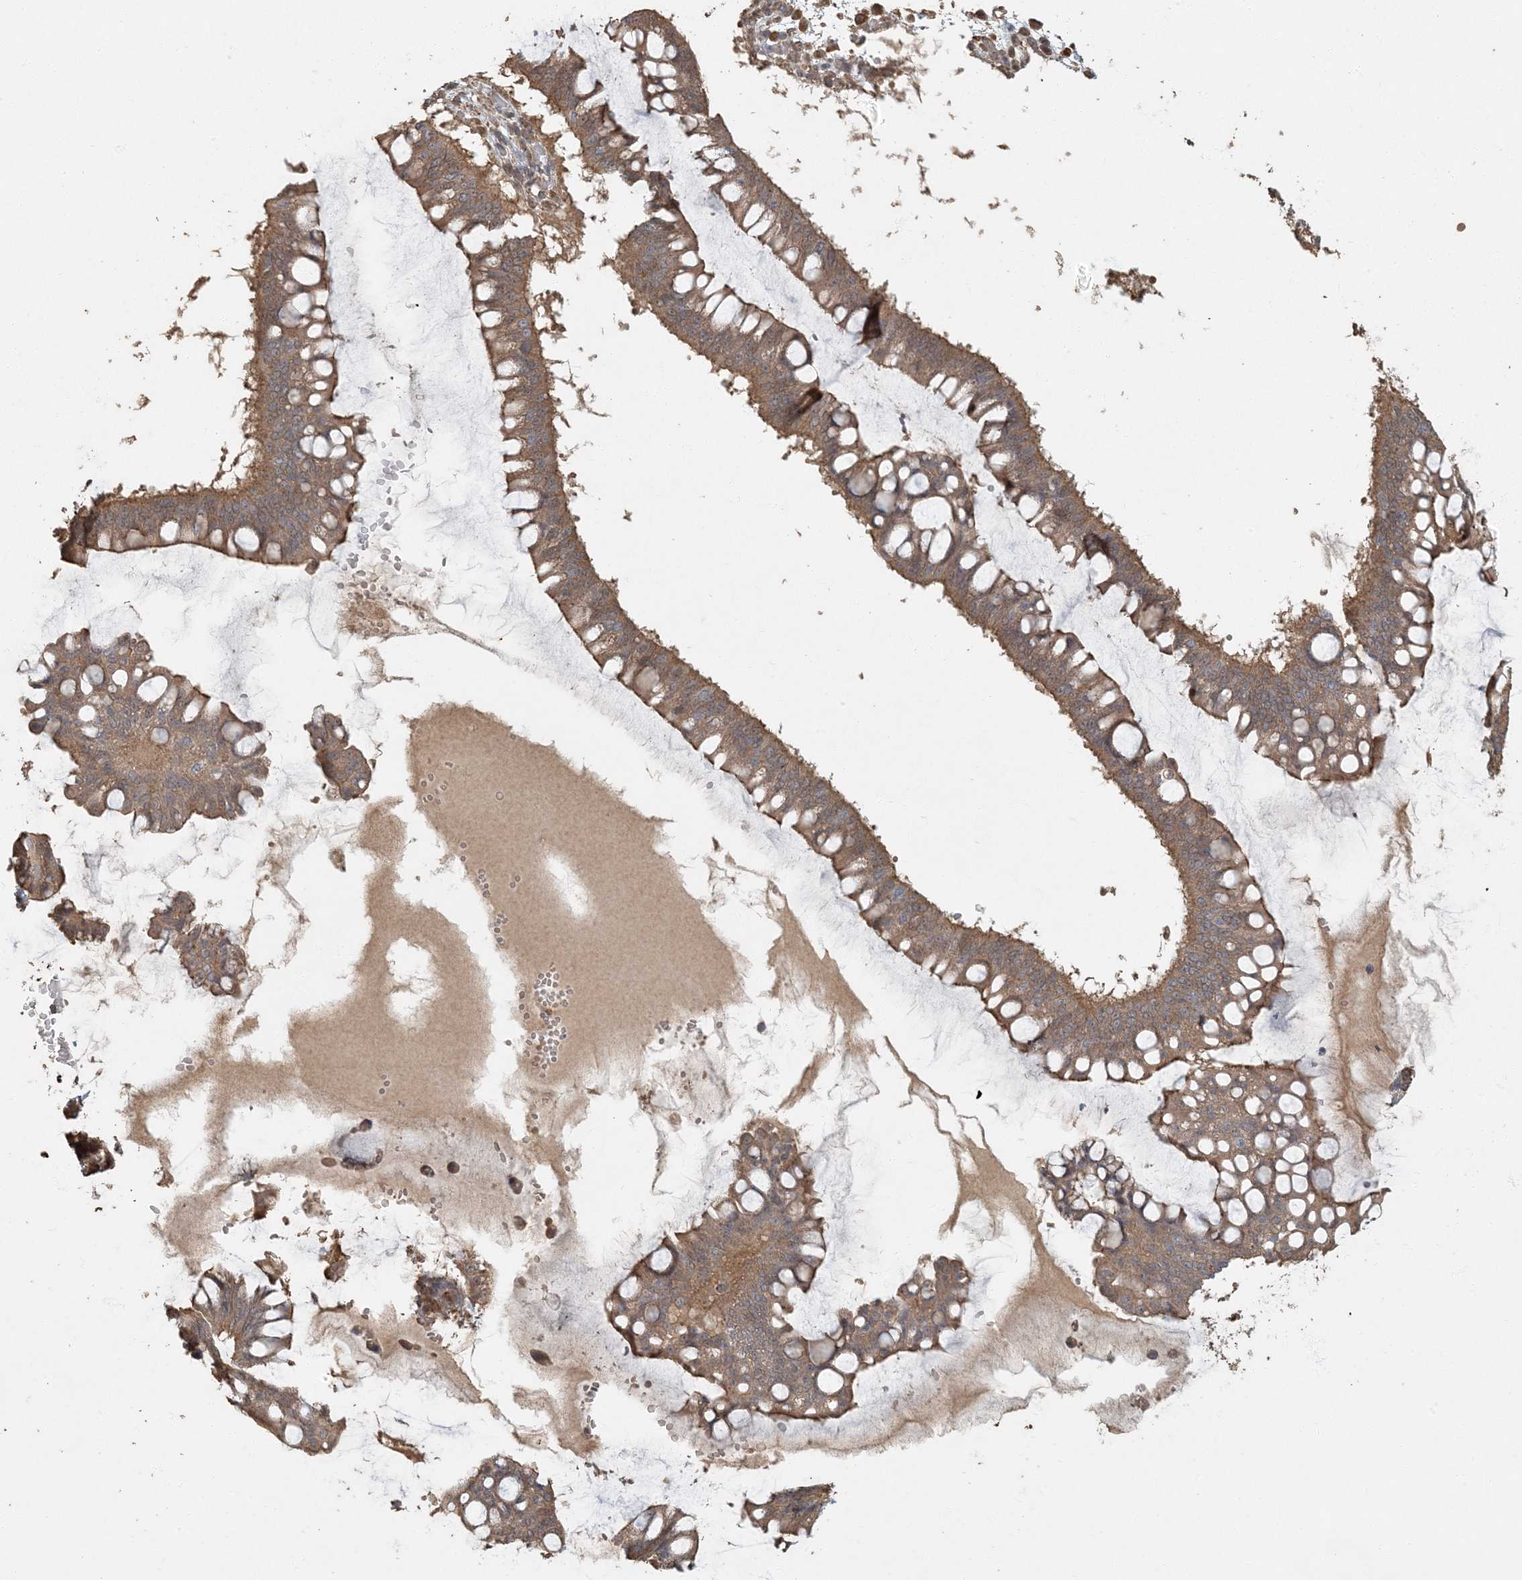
{"staining": {"intensity": "moderate", "quantity": ">75%", "location": "cytoplasmic/membranous"}, "tissue": "ovarian cancer", "cell_type": "Tumor cells", "image_type": "cancer", "snomed": [{"axis": "morphology", "description": "Cystadenocarcinoma, mucinous, NOS"}, {"axis": "topography", "description": "Ovary"}], "caption": "Ovarian mucinous cystadenocarcinoma stained with immunohistochemistry (IHC) exhibits moderate cytoplasmic/membranous staining in approximately >75% of tumor cells.", "gene": "AK9", "patient": {"sex": "female", "age": 73}}